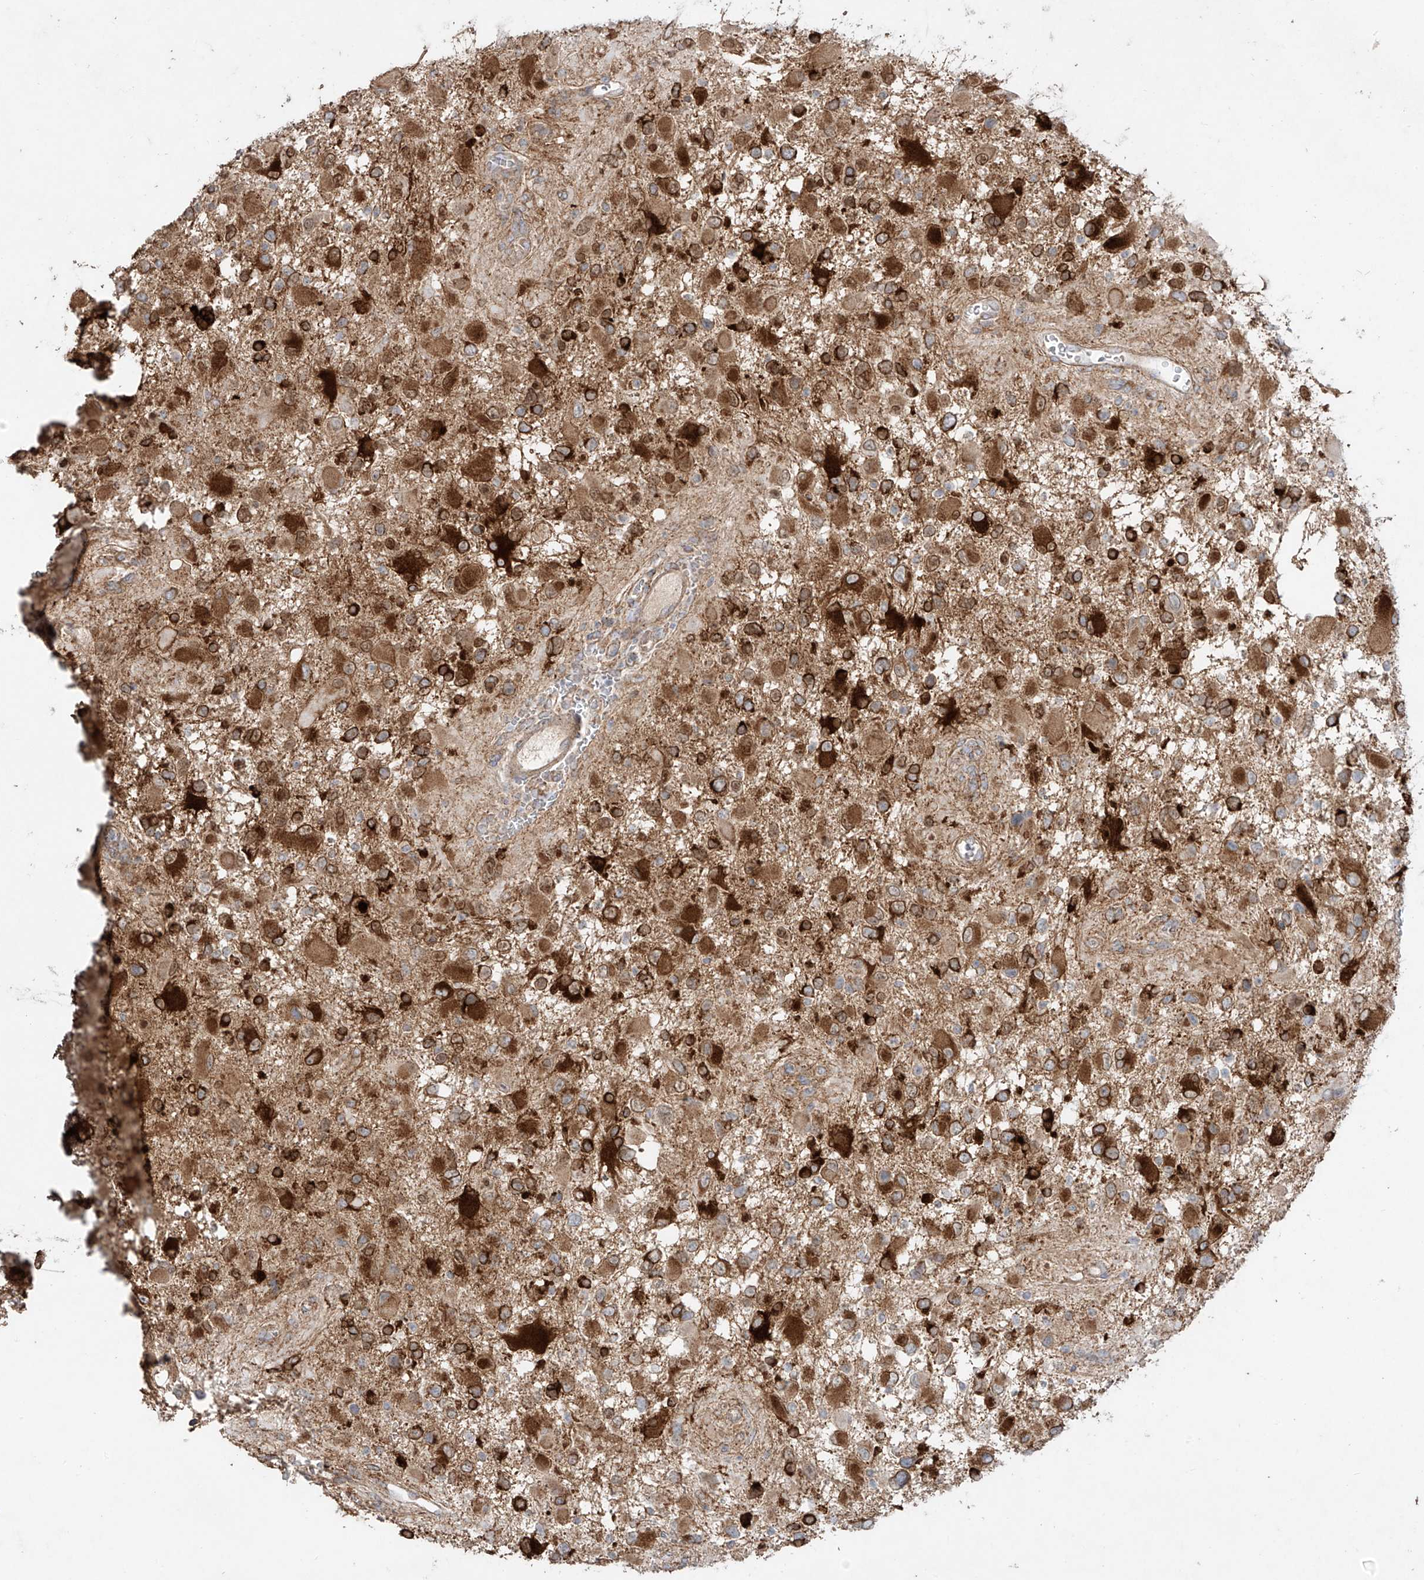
{"staining": {"intensity": "strong", "quantity": "25%-75%", "location": "cytoplasmic/membranous"}, "tissue": "glioma", "cell_type": "Tumor cells", "image_type": "cancer", "snomed": [{"axis": "morphology", "description": "Glioma, malignant, High grade"}, {"axis": "topography", "description": "Brain"}], "caption": "Tumor cells demonstrate high levels of strong cytoplasmic/membranous expression in about 25%-75% of cells in glioma. Ihc stains the protein in brown and the nuclei are stained blue.", "gene": "COLGALT2", "patient": {"sex": "male", "age": 53}}